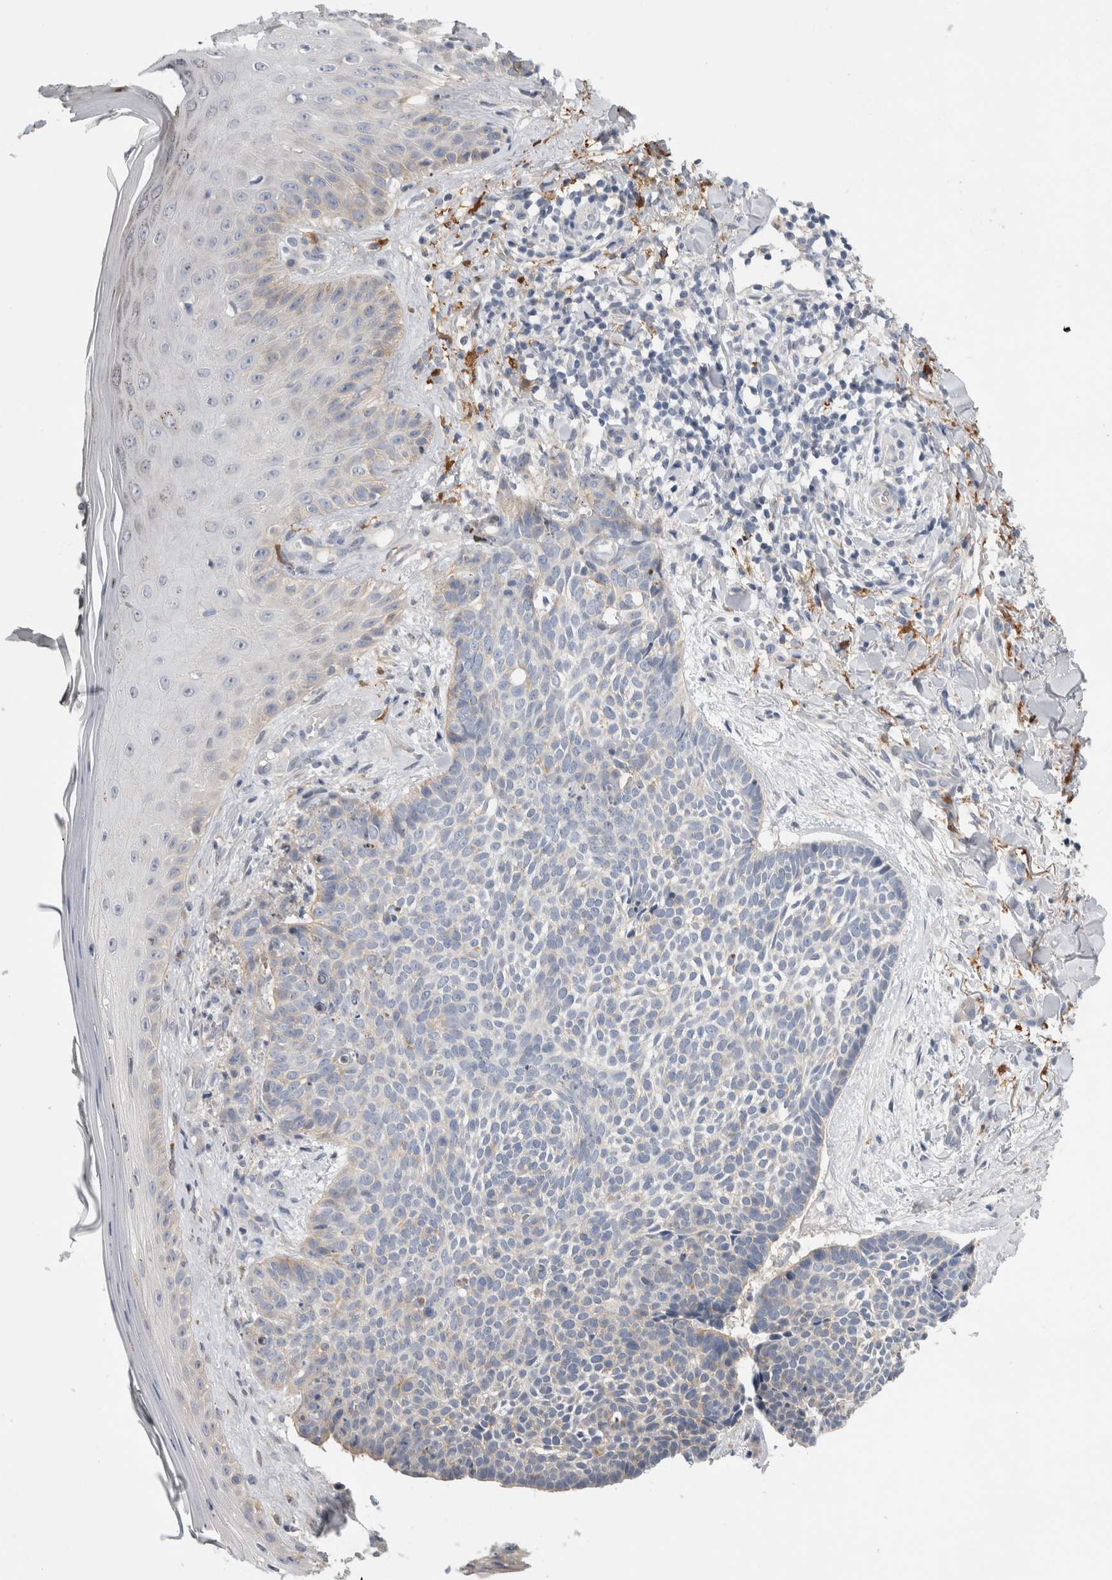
{"staining": {"intensity": "weak", "quantity": "<25%", "location": "cytoplasmic/membranous"}, "tissue": "skin cancer", "cell_type": "Tumor cells", "image_type": "cancer", "snomed": [{"axis": "morphology", "description": "Normal tissue, NOS"}, {"axis": "morphology", "description": "Basal cell carcinoma"}, {"axis": "topography", "description": "Skin"}], "caption": "High power microscopy photomicrograph of an immunohistochemistry (IHC) micrograph of basal cell carcinoma (skin), revealing no significant positivity in tumor cells.", "gene": "SLC20A2", "patient": {"sex": "male", "age": 67}}